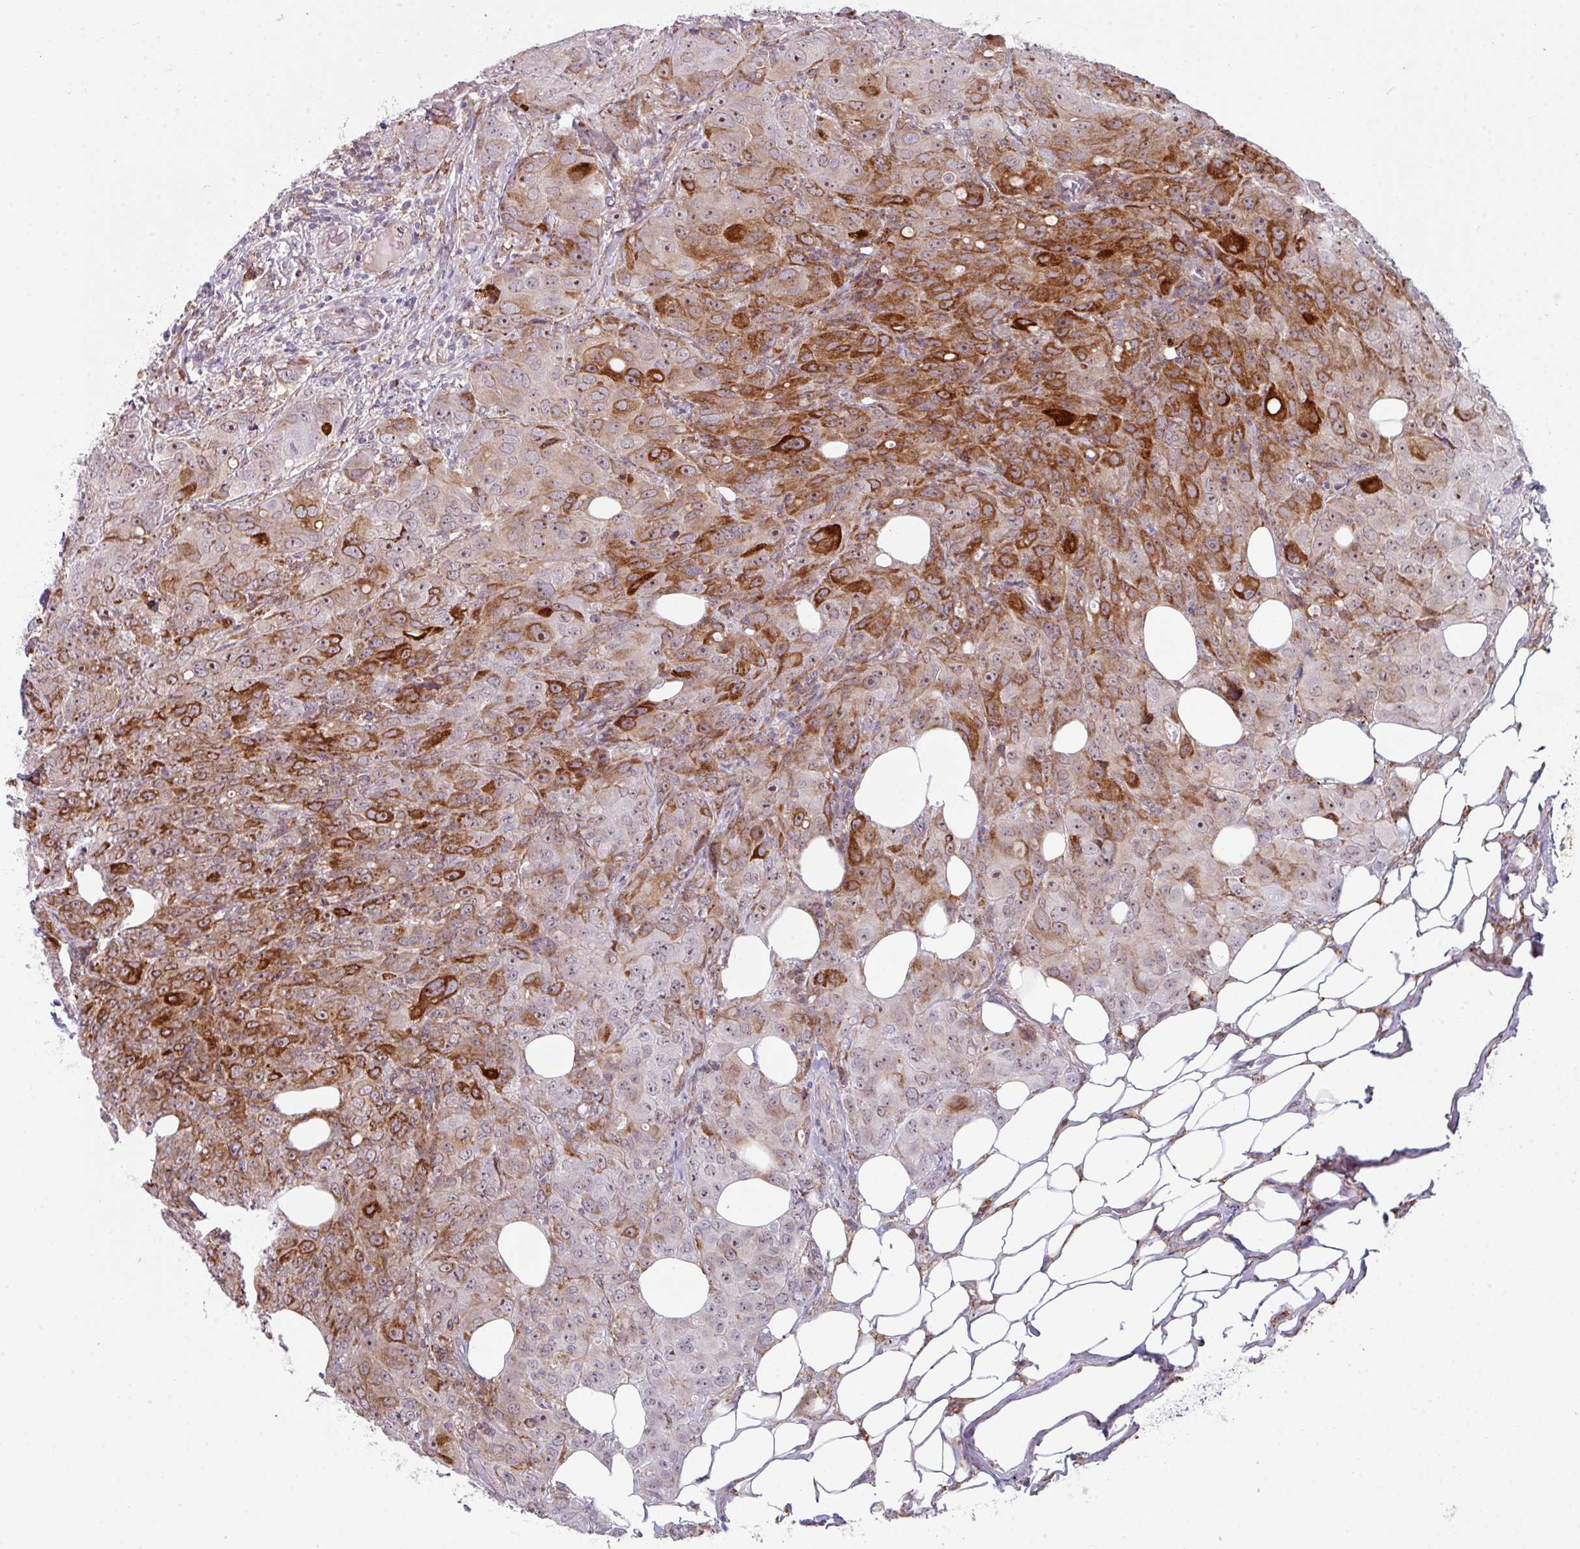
{"staining": {"intensity": "strong", "quantity": "25%-75%", "location": "cytoplasmic/membranous"}, "tissue": "breast cancer", "cell_type": "Tumor cells", "image_type": "cancer", "snomed": [{"axis": "morphology", "description": "Duct carcinoma"}, {"axis": "topography", "description": "Breast"}], "caption": "The histopathology image demonstrates a brown stain indicating the presence of a protein in the cytoplasmic/membranous of tumor cells in invasive ductal carcinoma (breast). The protein is stained brown, and the nuclei are stained in blue (DAB (3,3'-diaminobenzidine) IHC with brightfield microscopy, high magnification).", "gene": "BMS1", "patient": {"sex": "female", "age": 43}}